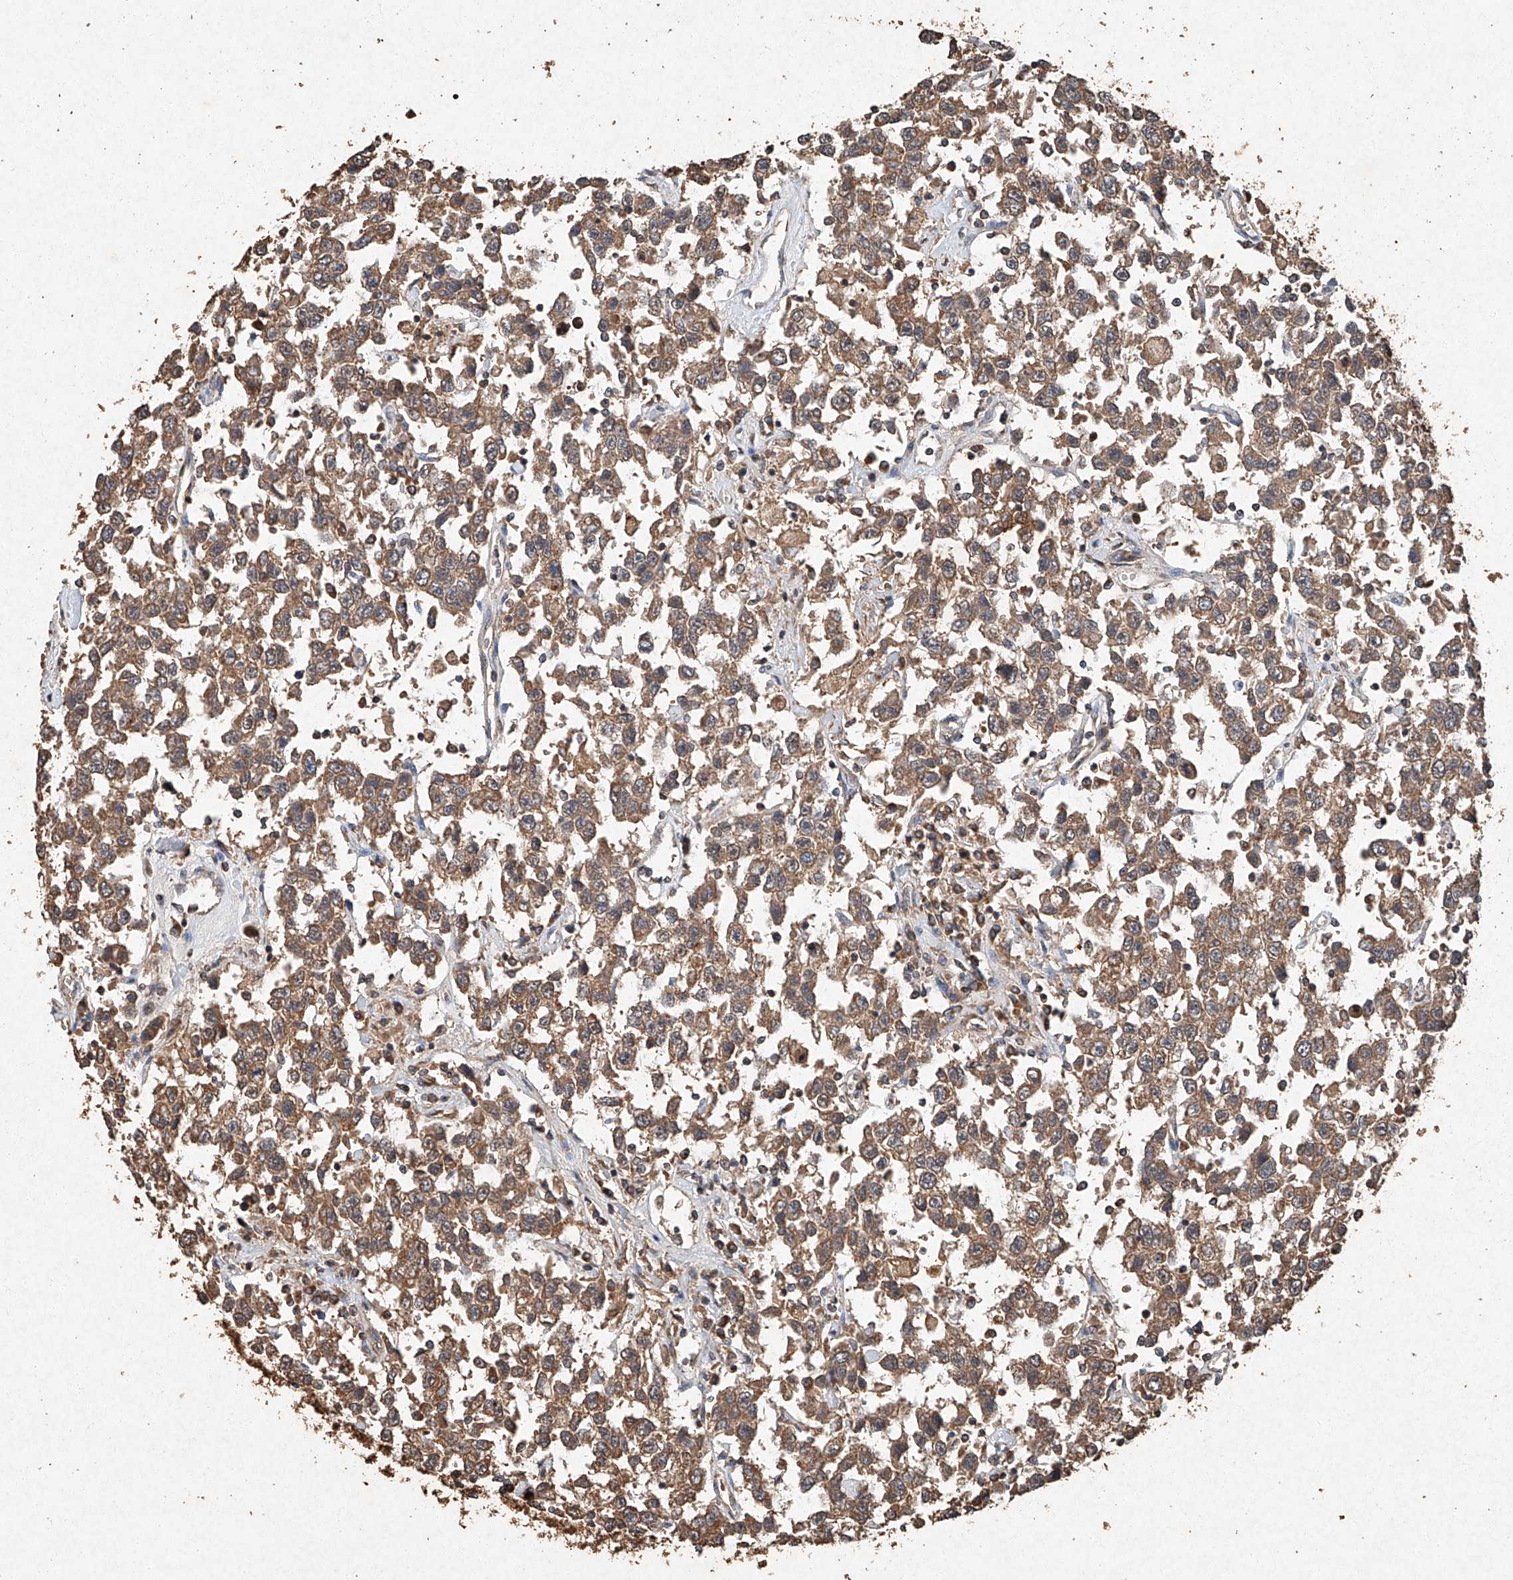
{"staining": {"intensity": "moderate", "quantity": ">75%", "location": "cytoplasmic/membranous"}, "tissue": "testis cancer", "cell_type": "Tumor cells", "image_type": "cancer", "snomed": [{"axis": "morphology", "description": "Seminoma, NOS"}, {"axis": "topography", "description": "Testis"}], "caption": "A photomicrograph showing moderate cytoplasmic/membranous staining in about >75% of tumor cells in testis cancer, as visualized by brown immunohistochemical staining.", "gene": "STK3", "patient": {"sex": "male", "age": 41}}